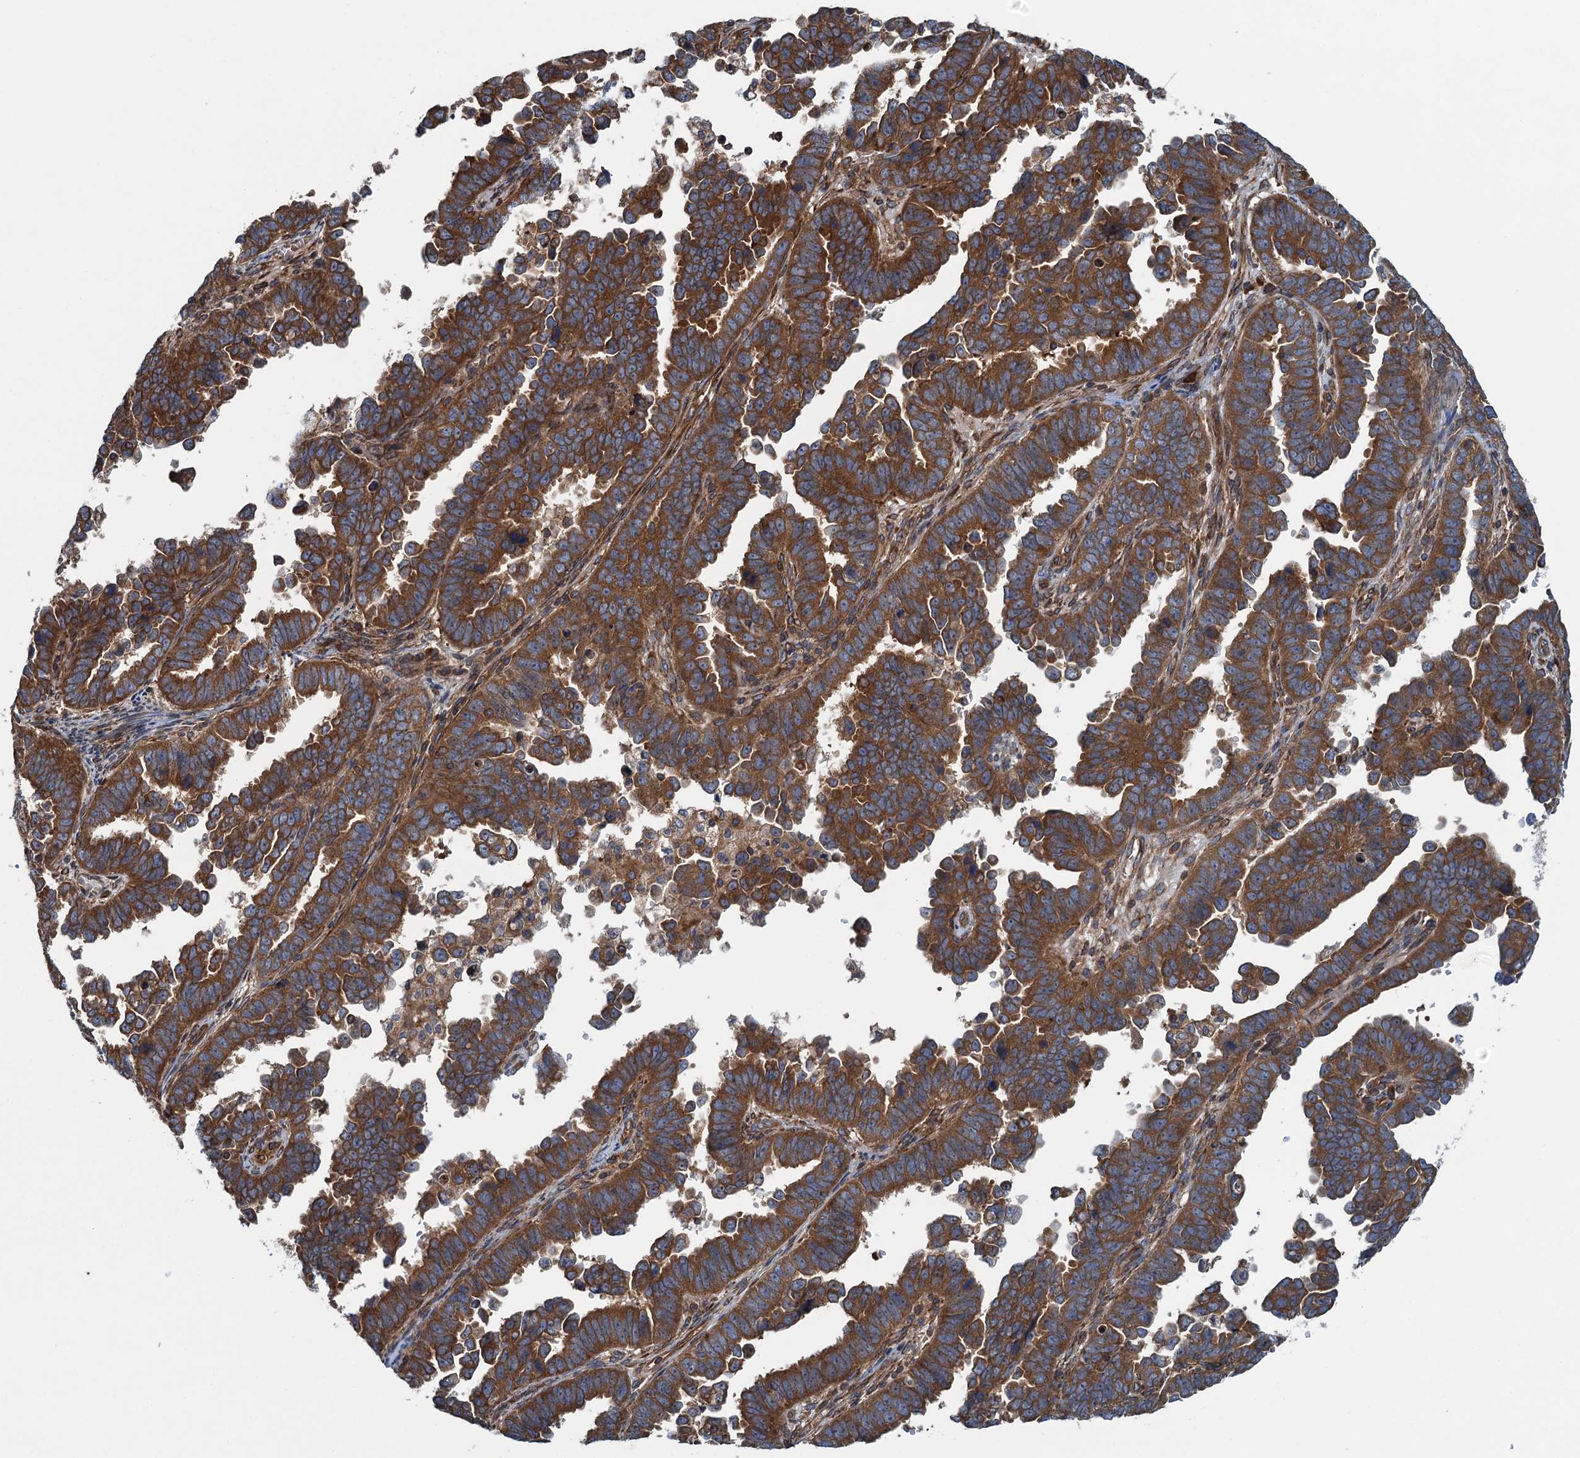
{"staining": {"intensity": "strong", "quantity": ">75%", "location": "cytoplasmic/membranous"}, "tissue": "endometrial cancer", "cell_type": "Tumor cells", "image_type": "cancer", "snomed": [{"axis": "morphology", "description": "Adenocarcinoma, NOS"}, {"axis": "topography", "description": "Endometrium"}], "caption": "Immunohistochemical staining of endometrial adenocarcinoma demonstrates strong cytoplasmic/membranous protein expression in approximately >75% of tumor cells. (brown staining indicates protein expression, while blue staining denotes nuclei).", "gene": "MDM1", "patient": {"sex": "female", "age": 75}}